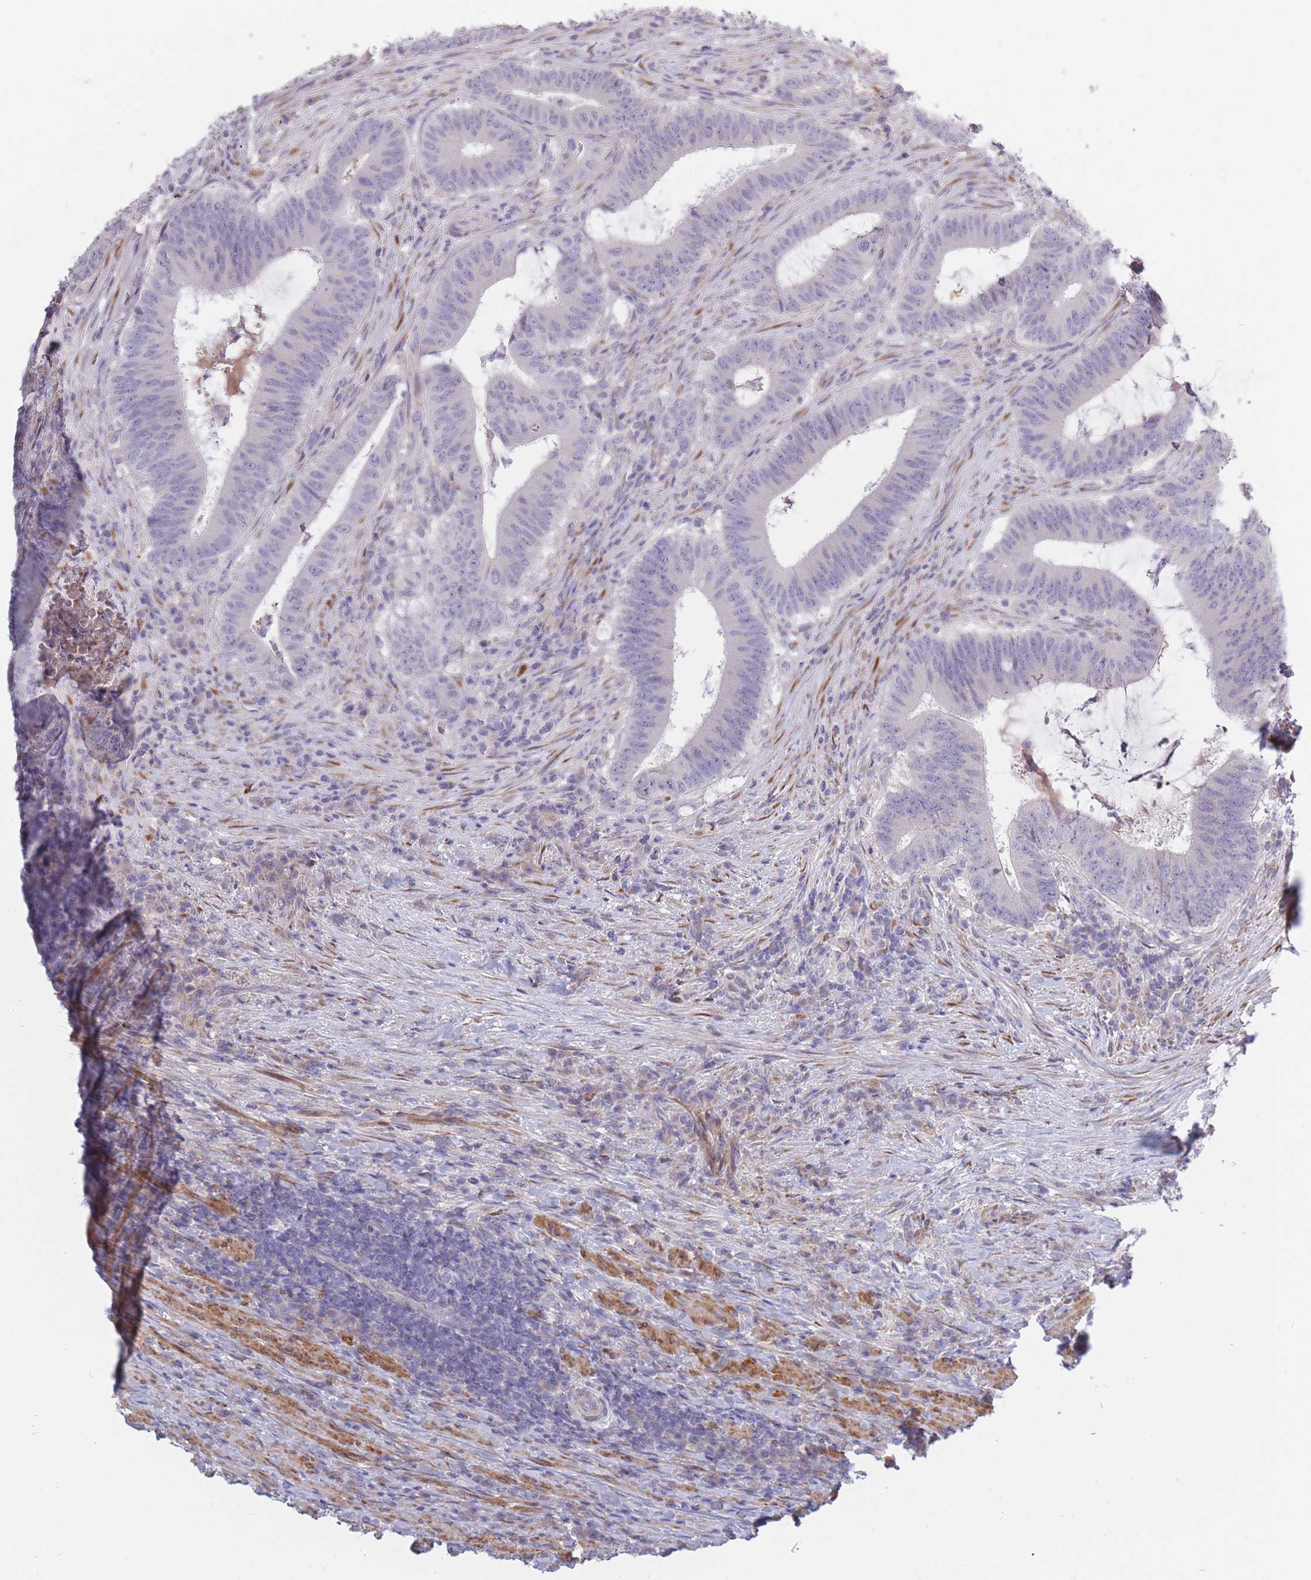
{"staining": {"intensity": "negative", "quantity": "none", "location": "none"}, "tissue": "colorectal cancer", "cell_type": "Tumor cells", "image_type": "cancer", "snomed": [{"axis": "morphology", "description": "Adenocarcinoma, NOS"}, {"axis": "topography", "description": "Colon"}], "caption": "Immunohistochemical staining of human adenocarcinoma (colorectal) demonstrates no significant expression in tumor cells.", "gene": "CCNQ", "patient": {"sex": "female", "age": 43}}